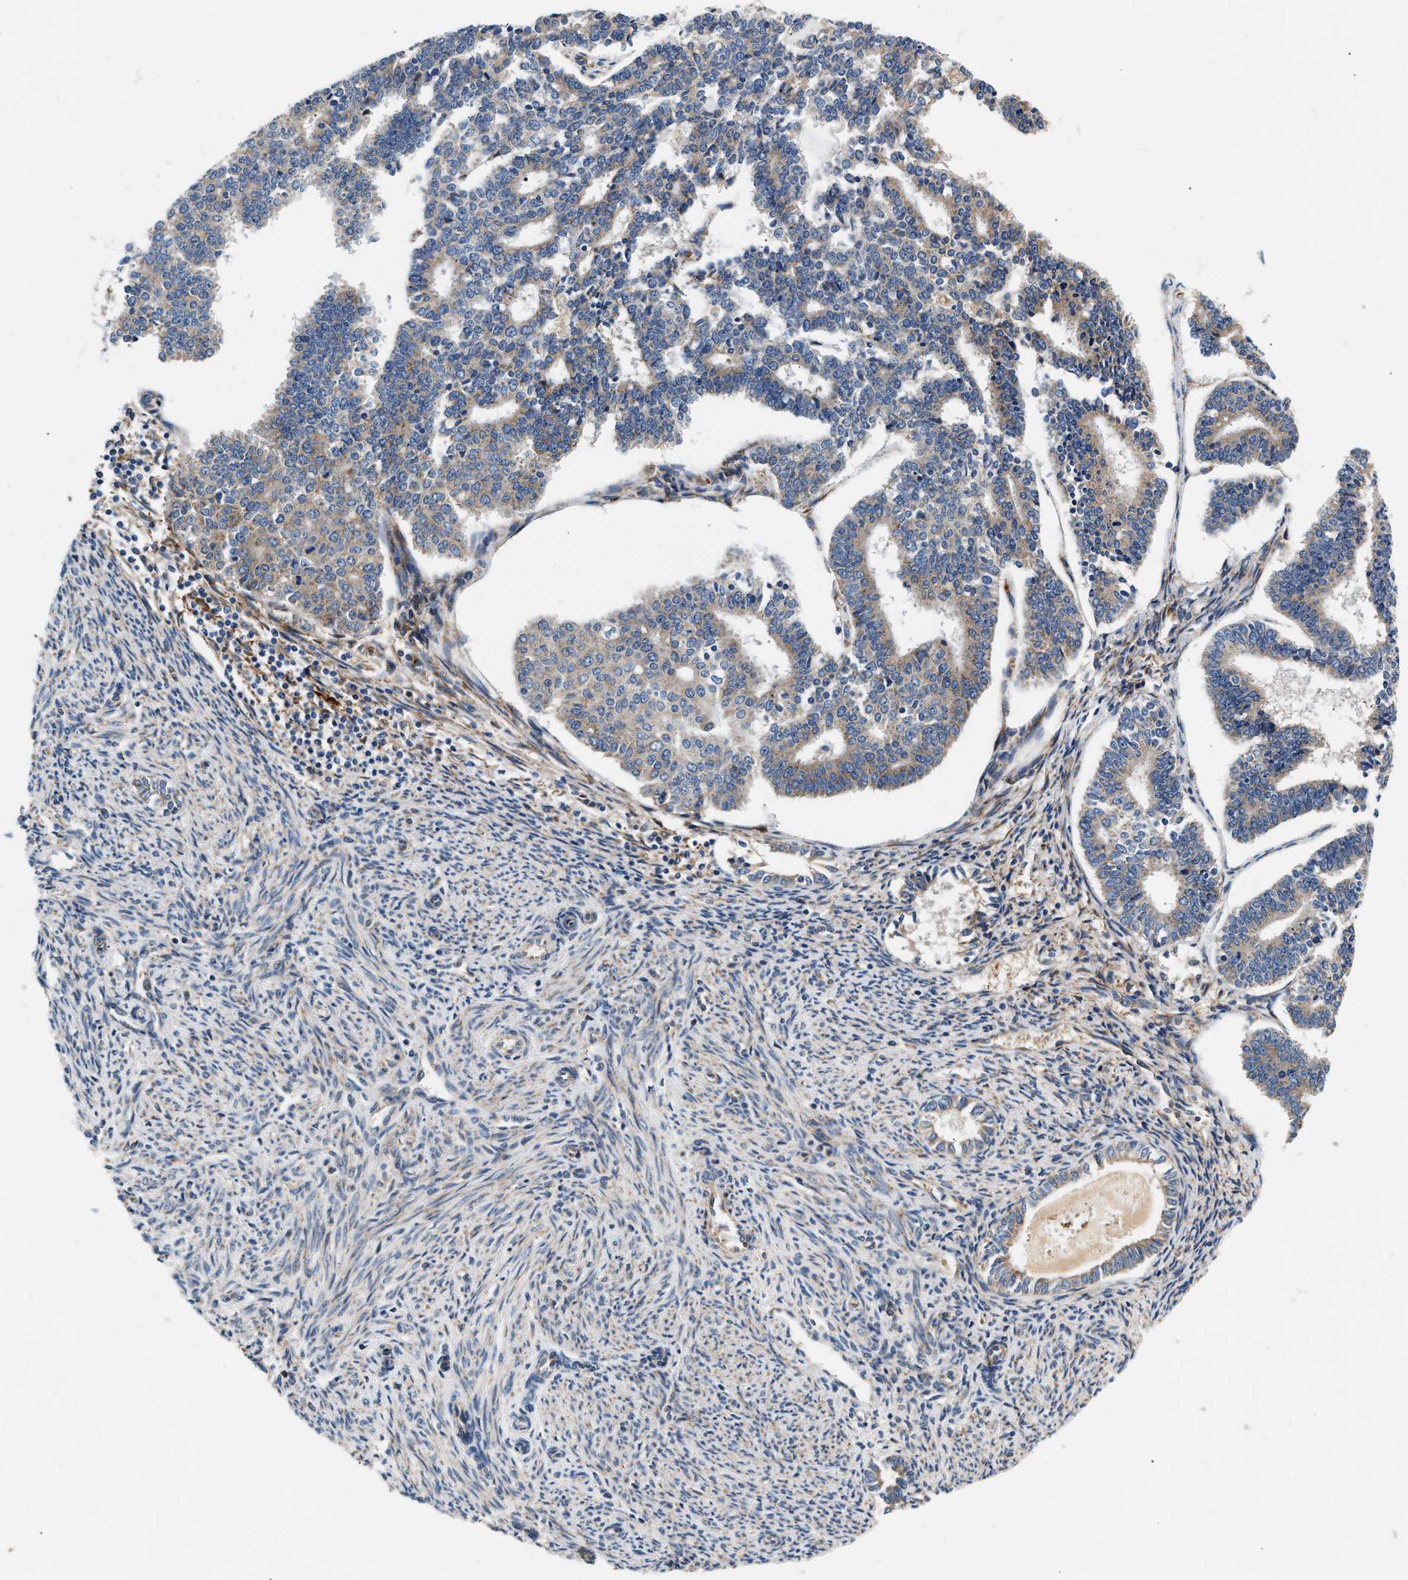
{"staining": {"intensity": "weak", "quantity": "25%-75%", "location": "cytoplasmic/membranous"}, "tissue": "endometrial cancer", "cell_type": "Tumor cells", "image_type": "cancer", "snomed": [{"axis": "morphology", "description": "Adenocarcinoma, NOS"}, {"axis": "topography", "description": "Endometrium"}], "caption": "This histopathology image displays endometrial cancer (adenocarcinoma) stained with IHC to label a protein in brown. The cytoplasmic/membranous of tumor cells show weak positivity for the protein. Nuclei are counter-stained blue.", "gene": "IFT74", "patient": {"sex": "female", "age": 70}}